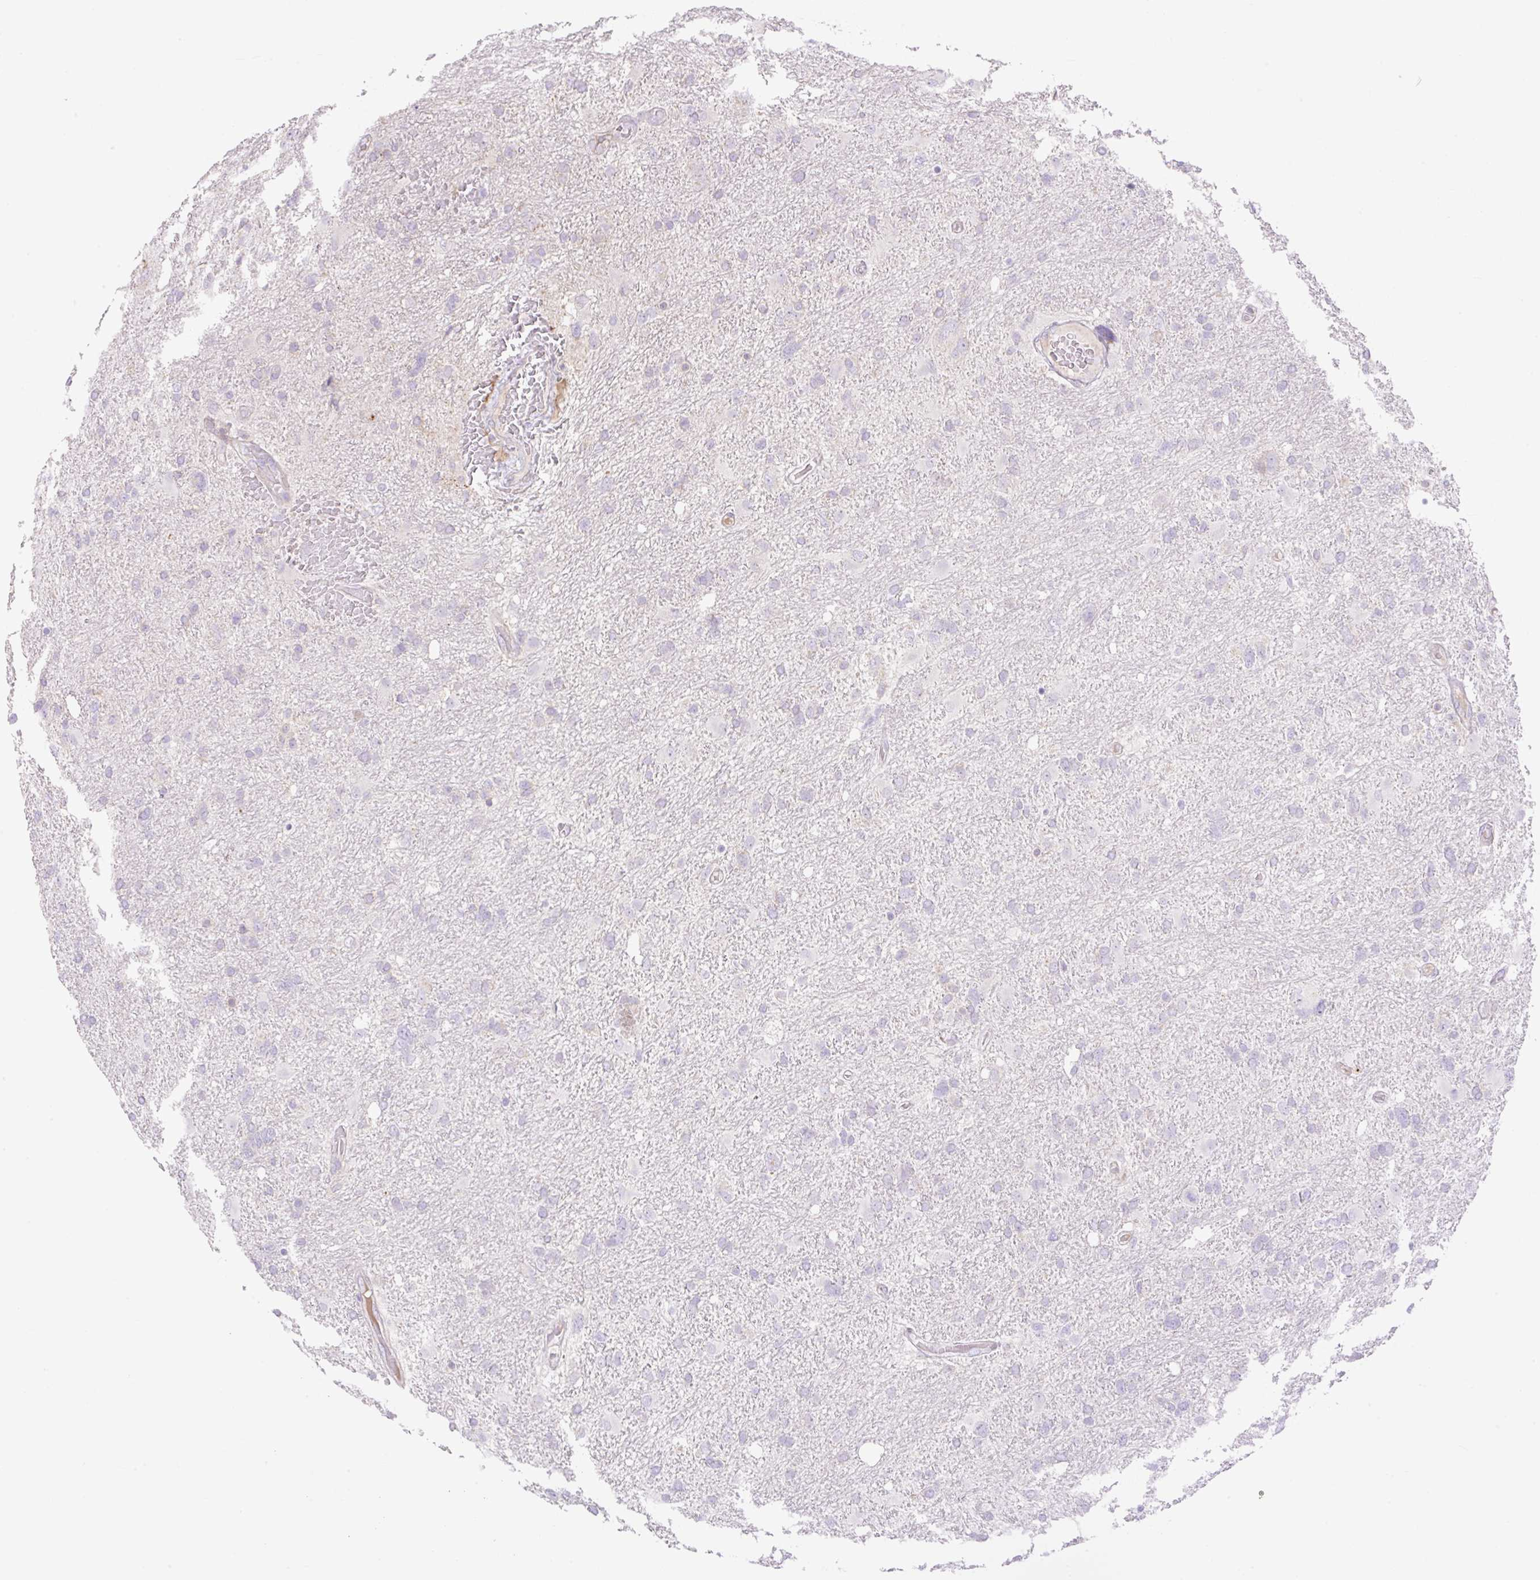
{"staining": {"intensity": "negative", "quantity": "none", "location": "none"}, "tissue": "glioma", "cell_type": "Tumor cells", "image_type": "cancer", "snomed": [{"axis": "morphology", "description": "Glioma, malignant, High grade"}, {"axis": "topography", "description": "Brain"}], "caption": "A photomicrograph of human glioma is negative for staining in tumor cells.", "gene": "VPS25", "patient": {"sex": "male", "age": 61}}